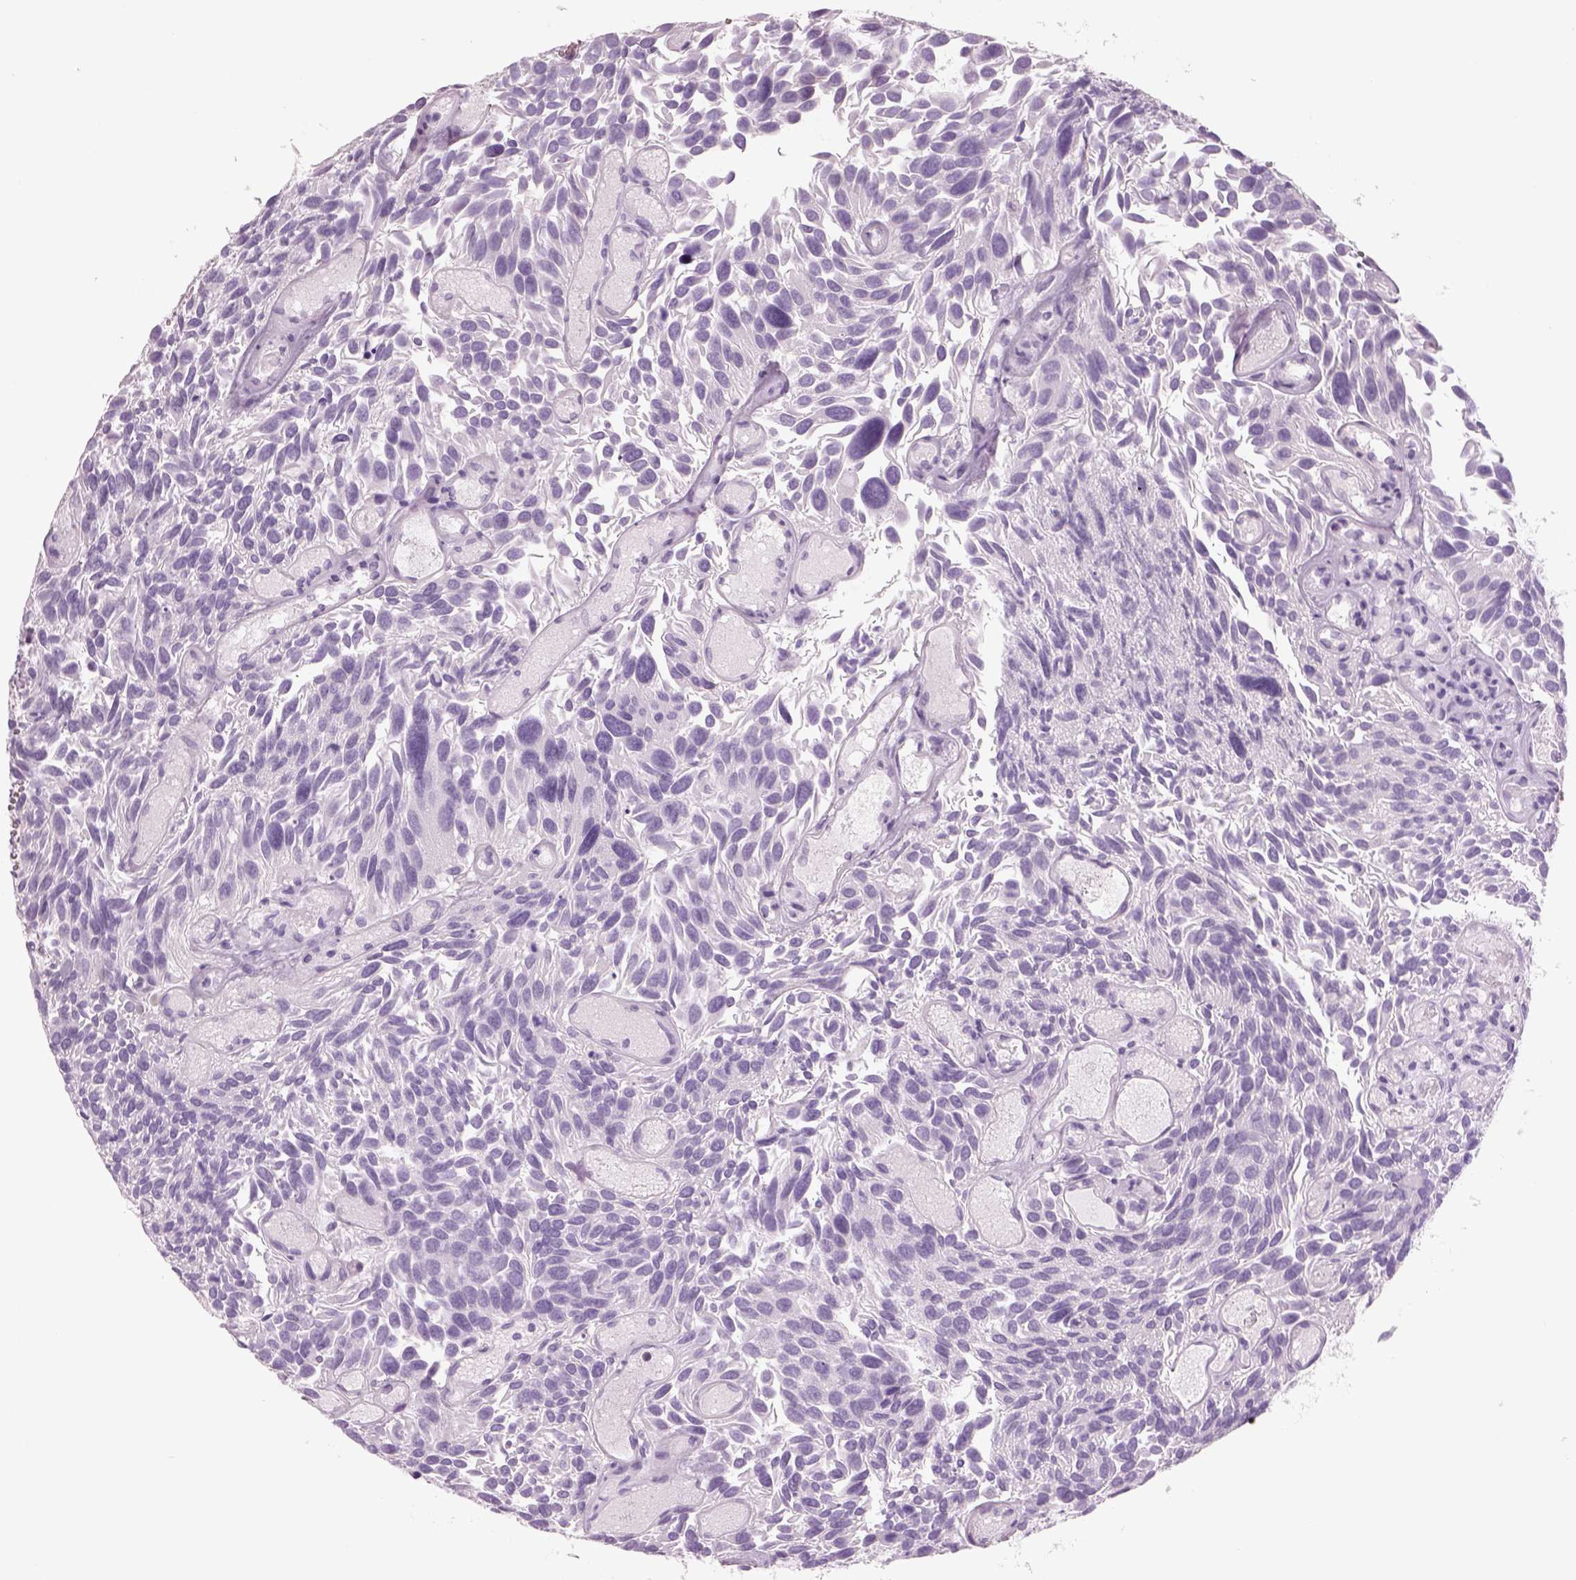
{"staining": {"intensity": "negative", "quantity": "none", "location": "none"}, "tissue": "urothelial cancer", "cell_type": "Tumor cells", "image_type": "cancer", "snomed": [{"axis": "morphology", "description": "Urothelial carcinoma, Low grade"}, {"axis": "topography", "description": "Urinary bladder"}], "caption": "Urothelial cancer was stained to show a protein in brown. There is no significant expression in tumor cells.", "gene": "RHO", "patient": {"sex": "female", "age": 69}}